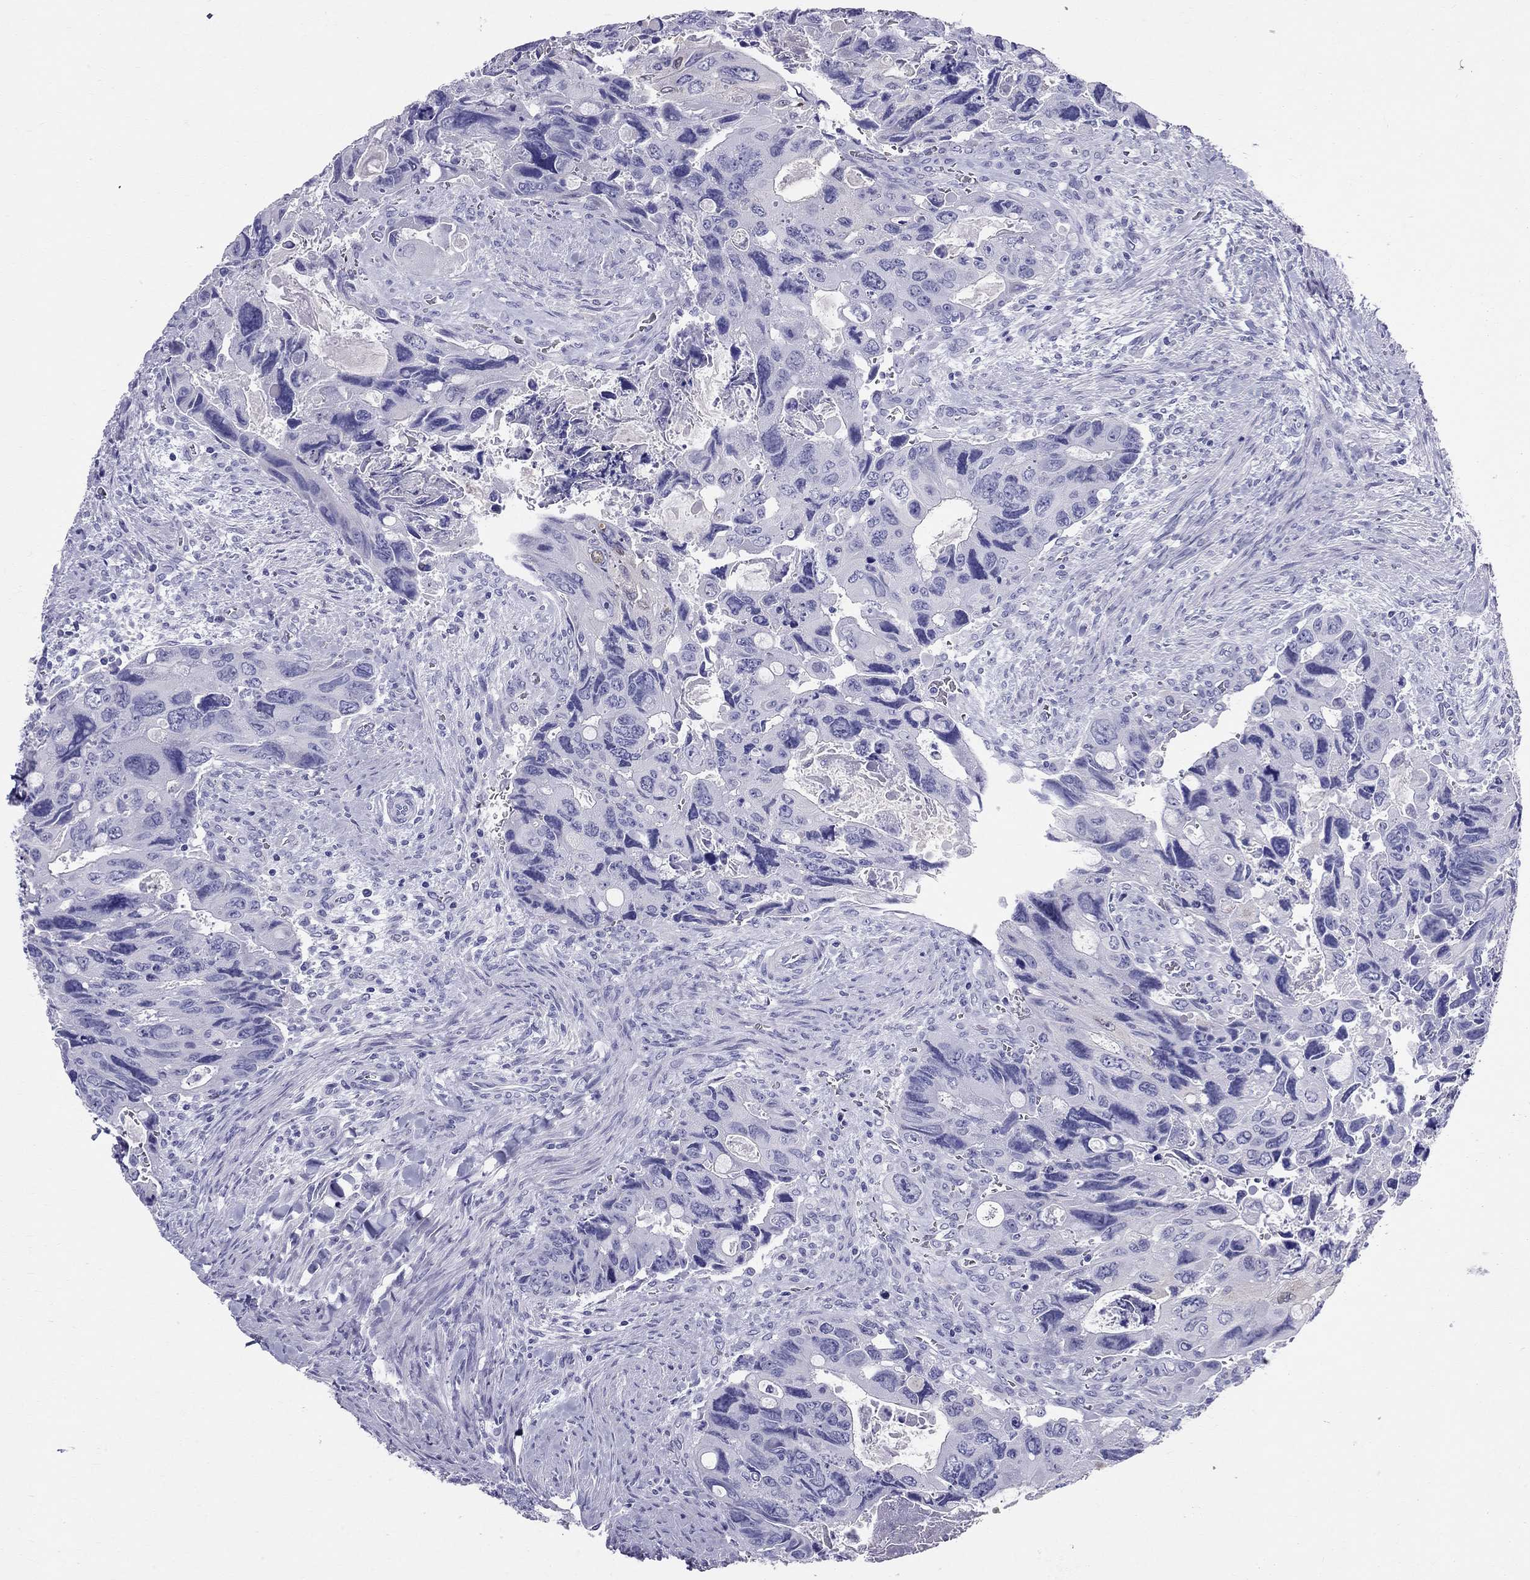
{"staining": {"intensity": "negative", "quantity": "none", "location": "none"}, "tissue": "colorectal cancer", "cell_type": "Tumor cells", "image_type": "cancer", "snomed": [{"axis": "morphology", "description": "Adenocarcinoma, NOS"}, {"axis": "topography", "description": "Rectum"}], "caption": "Tumor cells show no significant protein staining in adenocarcinoma (colorectal). Brightfield microscopy of immunohistochemistry stained with DAB (3,3'-diaminobenzidine) (brown) and hematoxylin (blue), captured at high magnification.", "gene": "DNAAF6", "patient": {"sex": "male", "age": 62}}